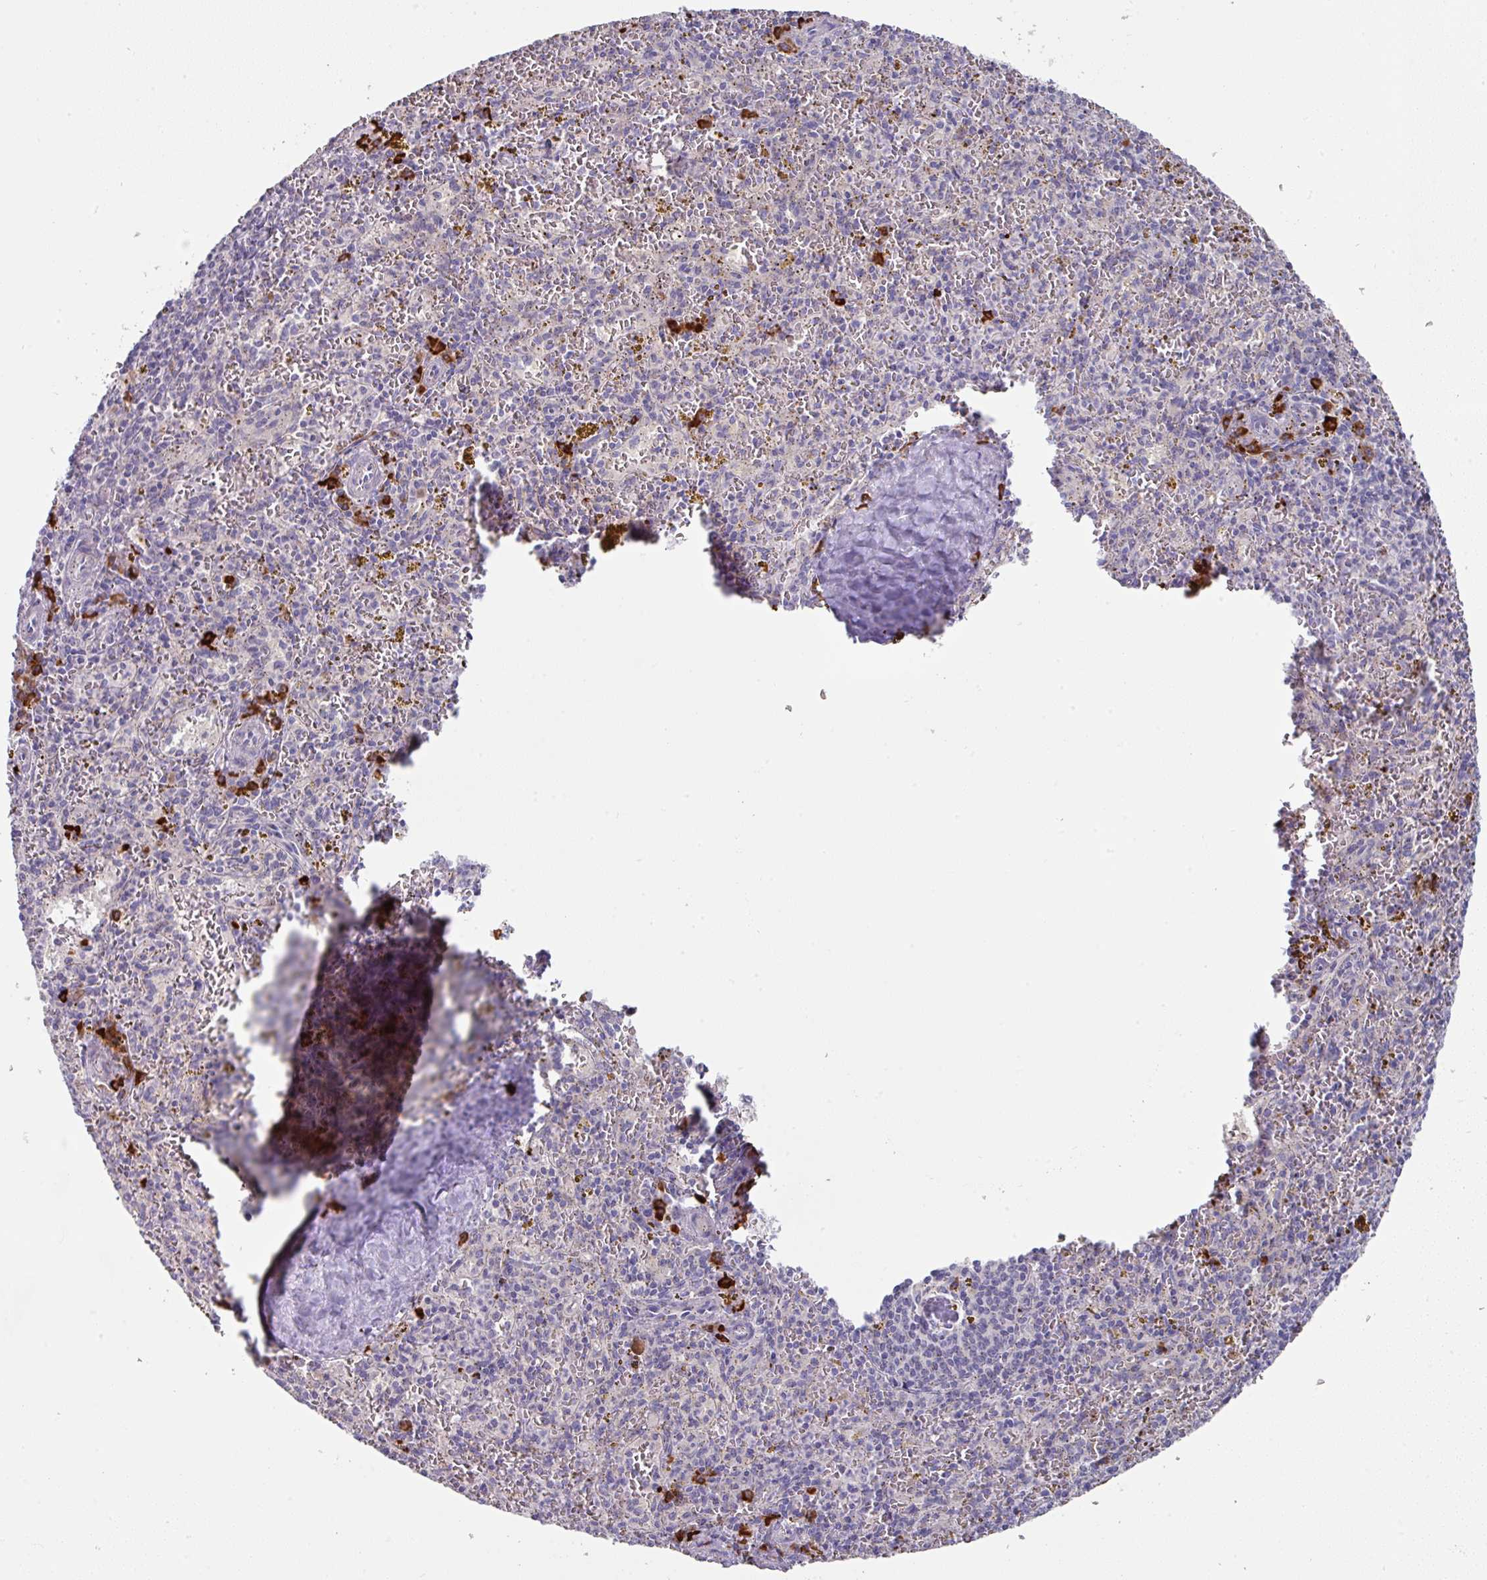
{"staining": {"intensity": "strong", "quantity": "<25%", "location": "cytoplasmic/membranous"}, "tissue": "spleen", "cell_type": "Cells in red pulp", "image_type": "normal", "snomed": [{"axis": "morphology", "description": "Normal tissue, NOS"}, {"axis": "topography", "description": "Spleen"}], "caption": "Immunohistochemistry (IHC) staining of benign spleen, which shows medium levels of strong cytoplasmic/membranous expression in about <25% of cells in red pulp indicating strong cytoplasmic/membranous protein positivity. The staining was performed using DAB (3,3'-diaminobenzidine) (brown) for protein detection and nuclei were counterstained in hematoxylin (blue).", "gene": "IL4R", "patient": {"sex": "male", "age": 57}}